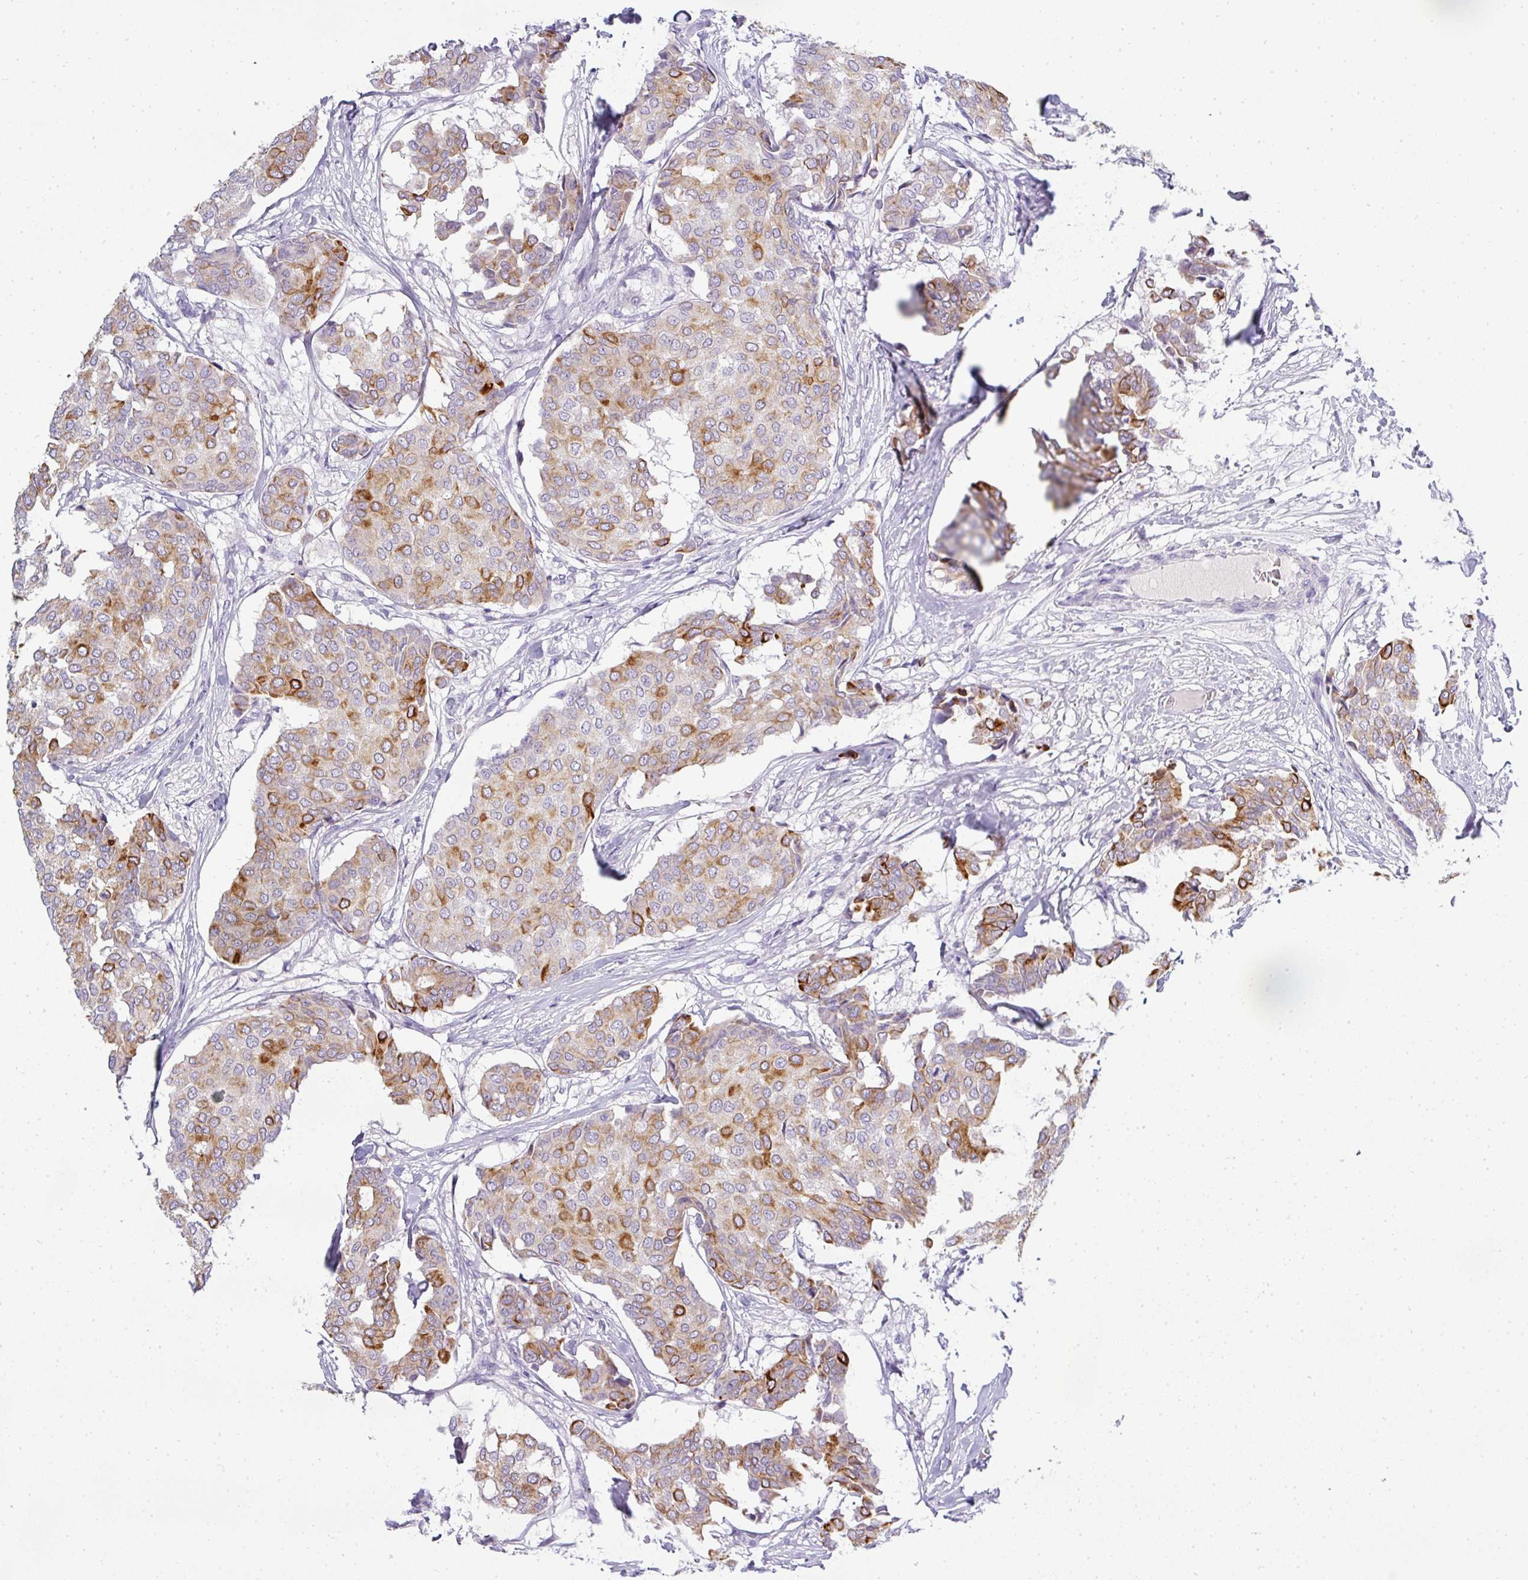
{"staining": {"intensity": "moderate", "quantity": "25%-75%", "location": "cytoplasmic/membranous"}, "tissue": "breast cancer", "cell_type": "Tumor cells", "image_type": "cancer", "snomed": [{"axis": "morphology", "description": "Duct carcinoma"}, {"axis": "topography", "description": "Breast"}], "caption": "Breast cancer tissue reveals moderate cytoplasmic/membranous expression in approximately 25%-75% of tumor cells, visualized by immunohistochemistry.", "gene": "ASXL3", "patient": {"sex": "female", "age": 75}}